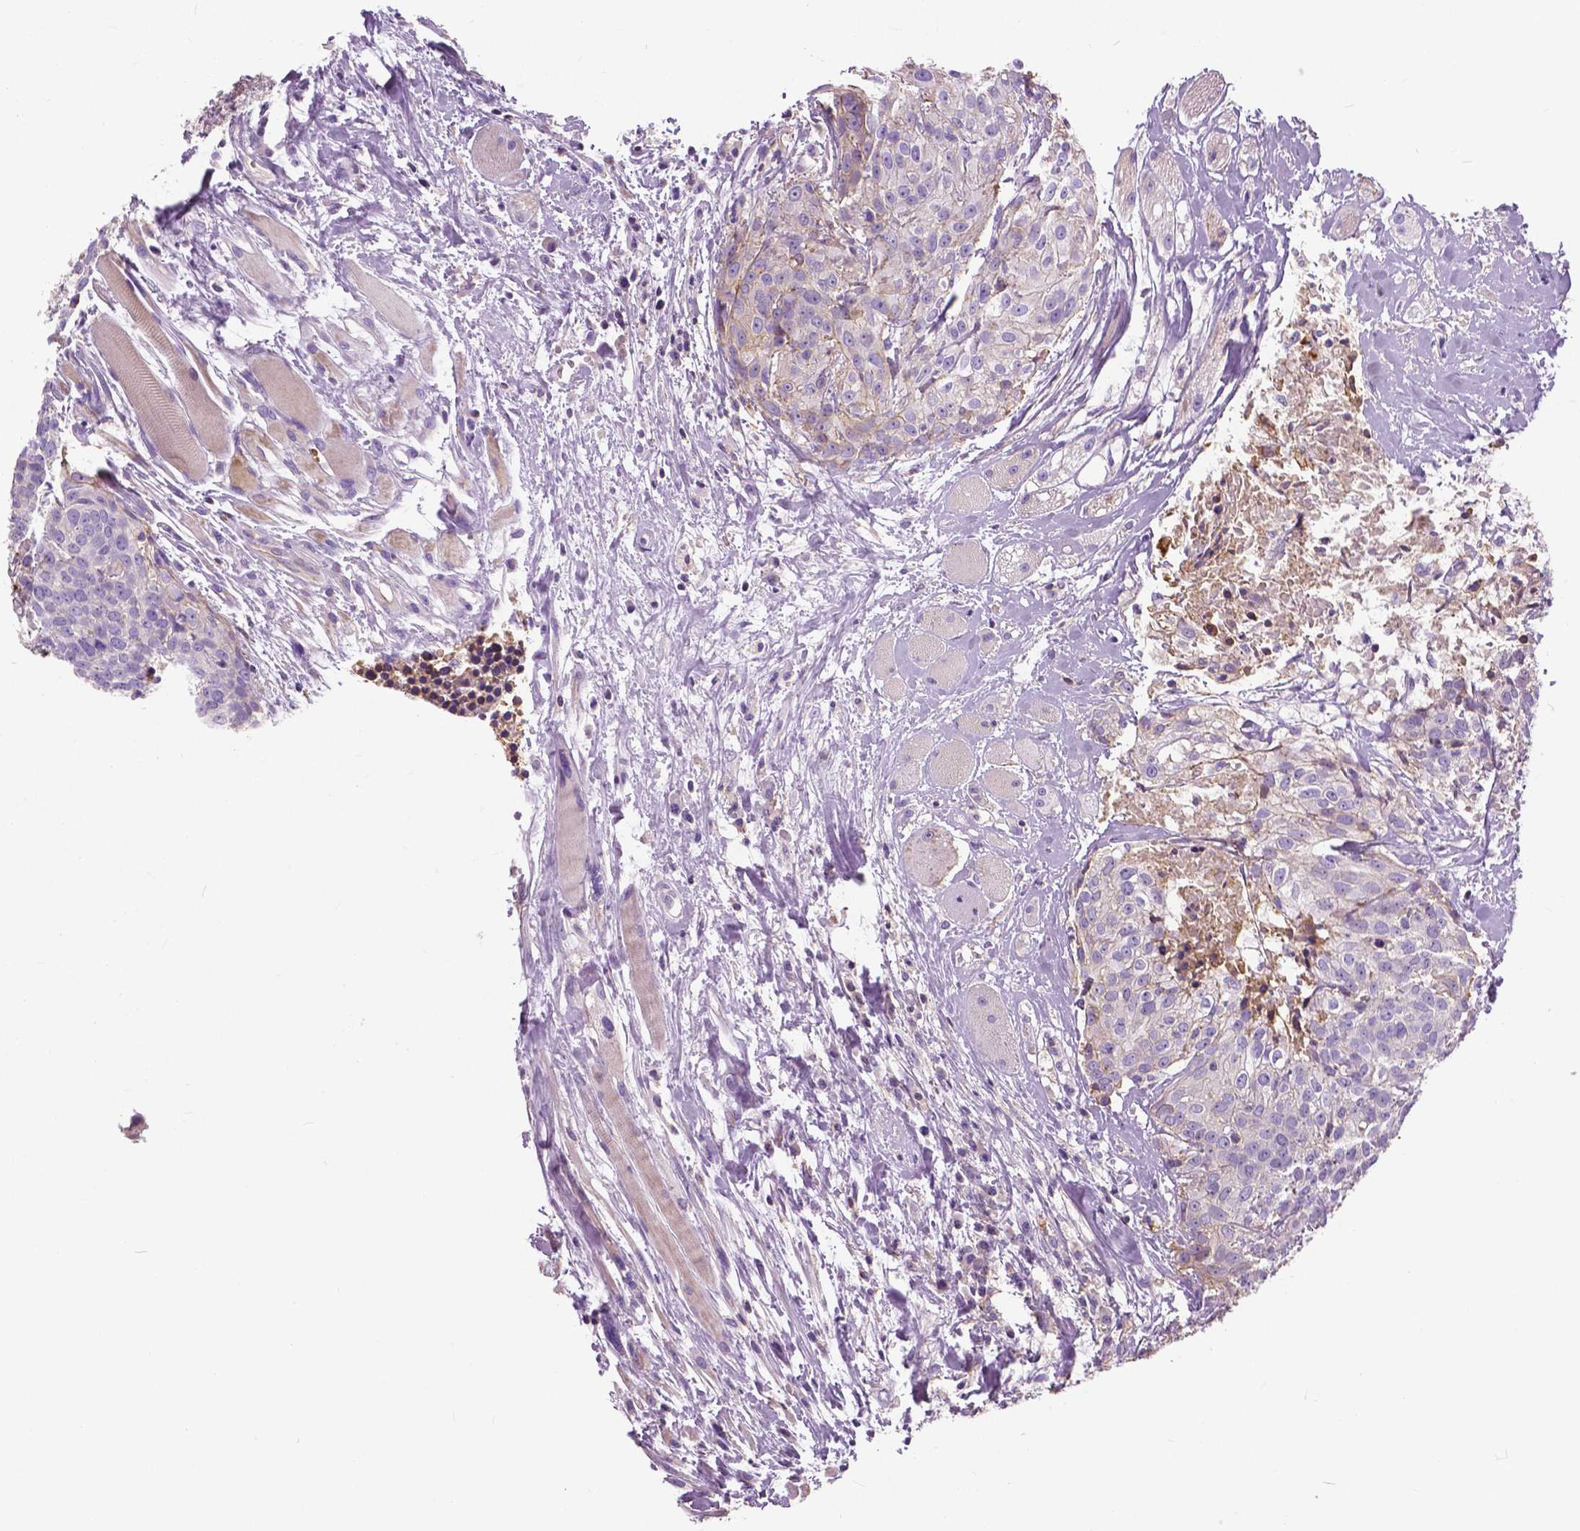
{"staining": {"intensity": "negative", "quantity": "none", "location": "none"}, "tissue": "head and neck cancer", "cell_type": "Tumor cells", "image_type": "cancer", "snomed": [{"axis": "morphology", "description": "Squamous cell carcinoma, NOS"}, {"axis": "topography", "description": "Oral tissue"}, {"axis": "topography", "description": "Head-Neck"}], "caption": "The immunohistochemistry (IHC) photomicrograph has no significant positivity in tumor cells of head and neck cancer (squamous cell carcinoma) tissue.", "gene": "ANXA13", "patient": {"sex": "male", "age": 64}}